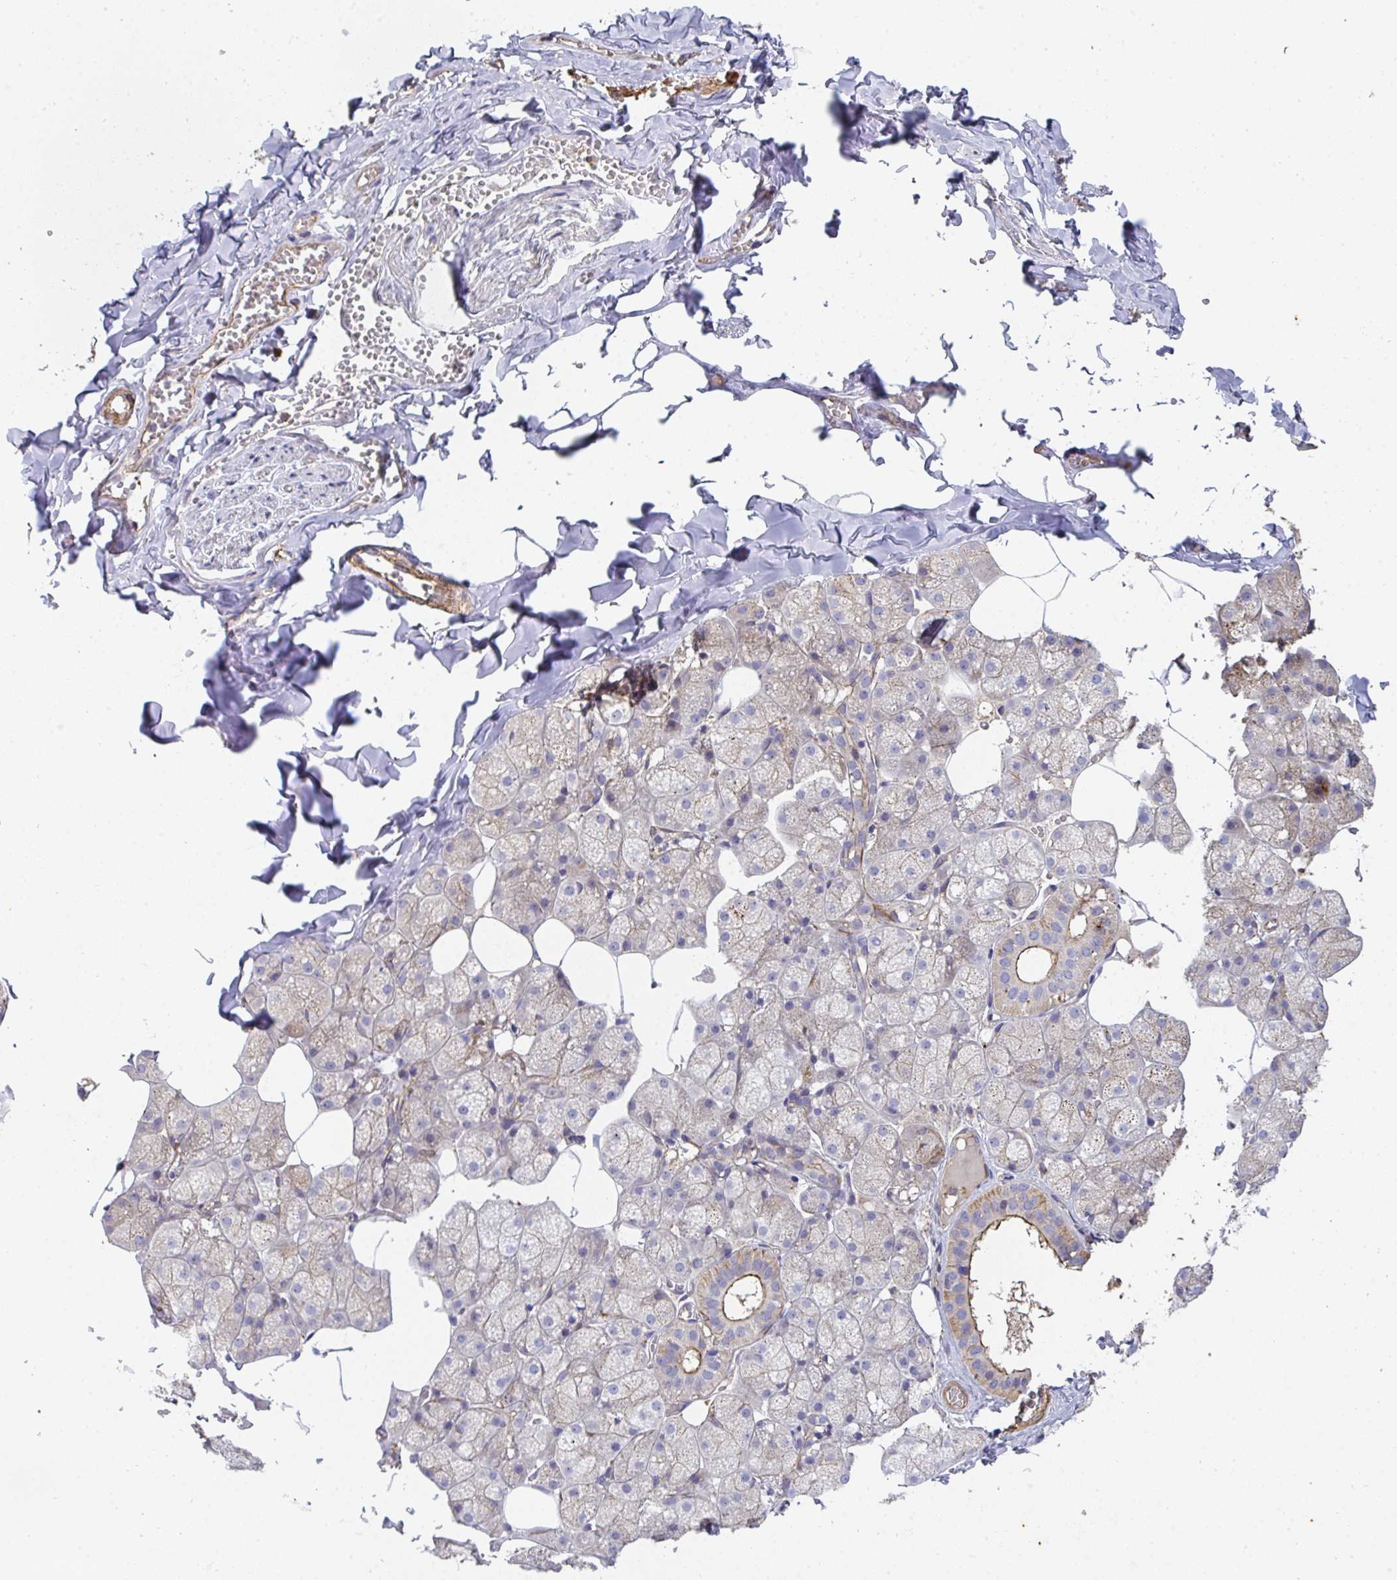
{"staining": {"intensity": "strong", "quantity": "25%-75%", "location": "cytoplasmic/membranous"}, "tissue": "salivary gland", "cell_type": "Glandular cells", "image_type": "normal", "snomed": [{"axis": "morphology", "description": "Normal tissue, NOS"}, {"axis": "topography", "description": "Salivary gland"}, {"axis": "topography", "description": "Peripheral nerve tissue"}], "caption": "This micrograph demonstrates unremarkable salivary gland stained with immunohistochemistry to label a protein in brown. The cytoplasmic/membranous of glandular cells show strong positivity for the protein. Nuclei are counter-stained blue.", "gene": "TNMD", "patient": {"sex": "male", "age": 38}}